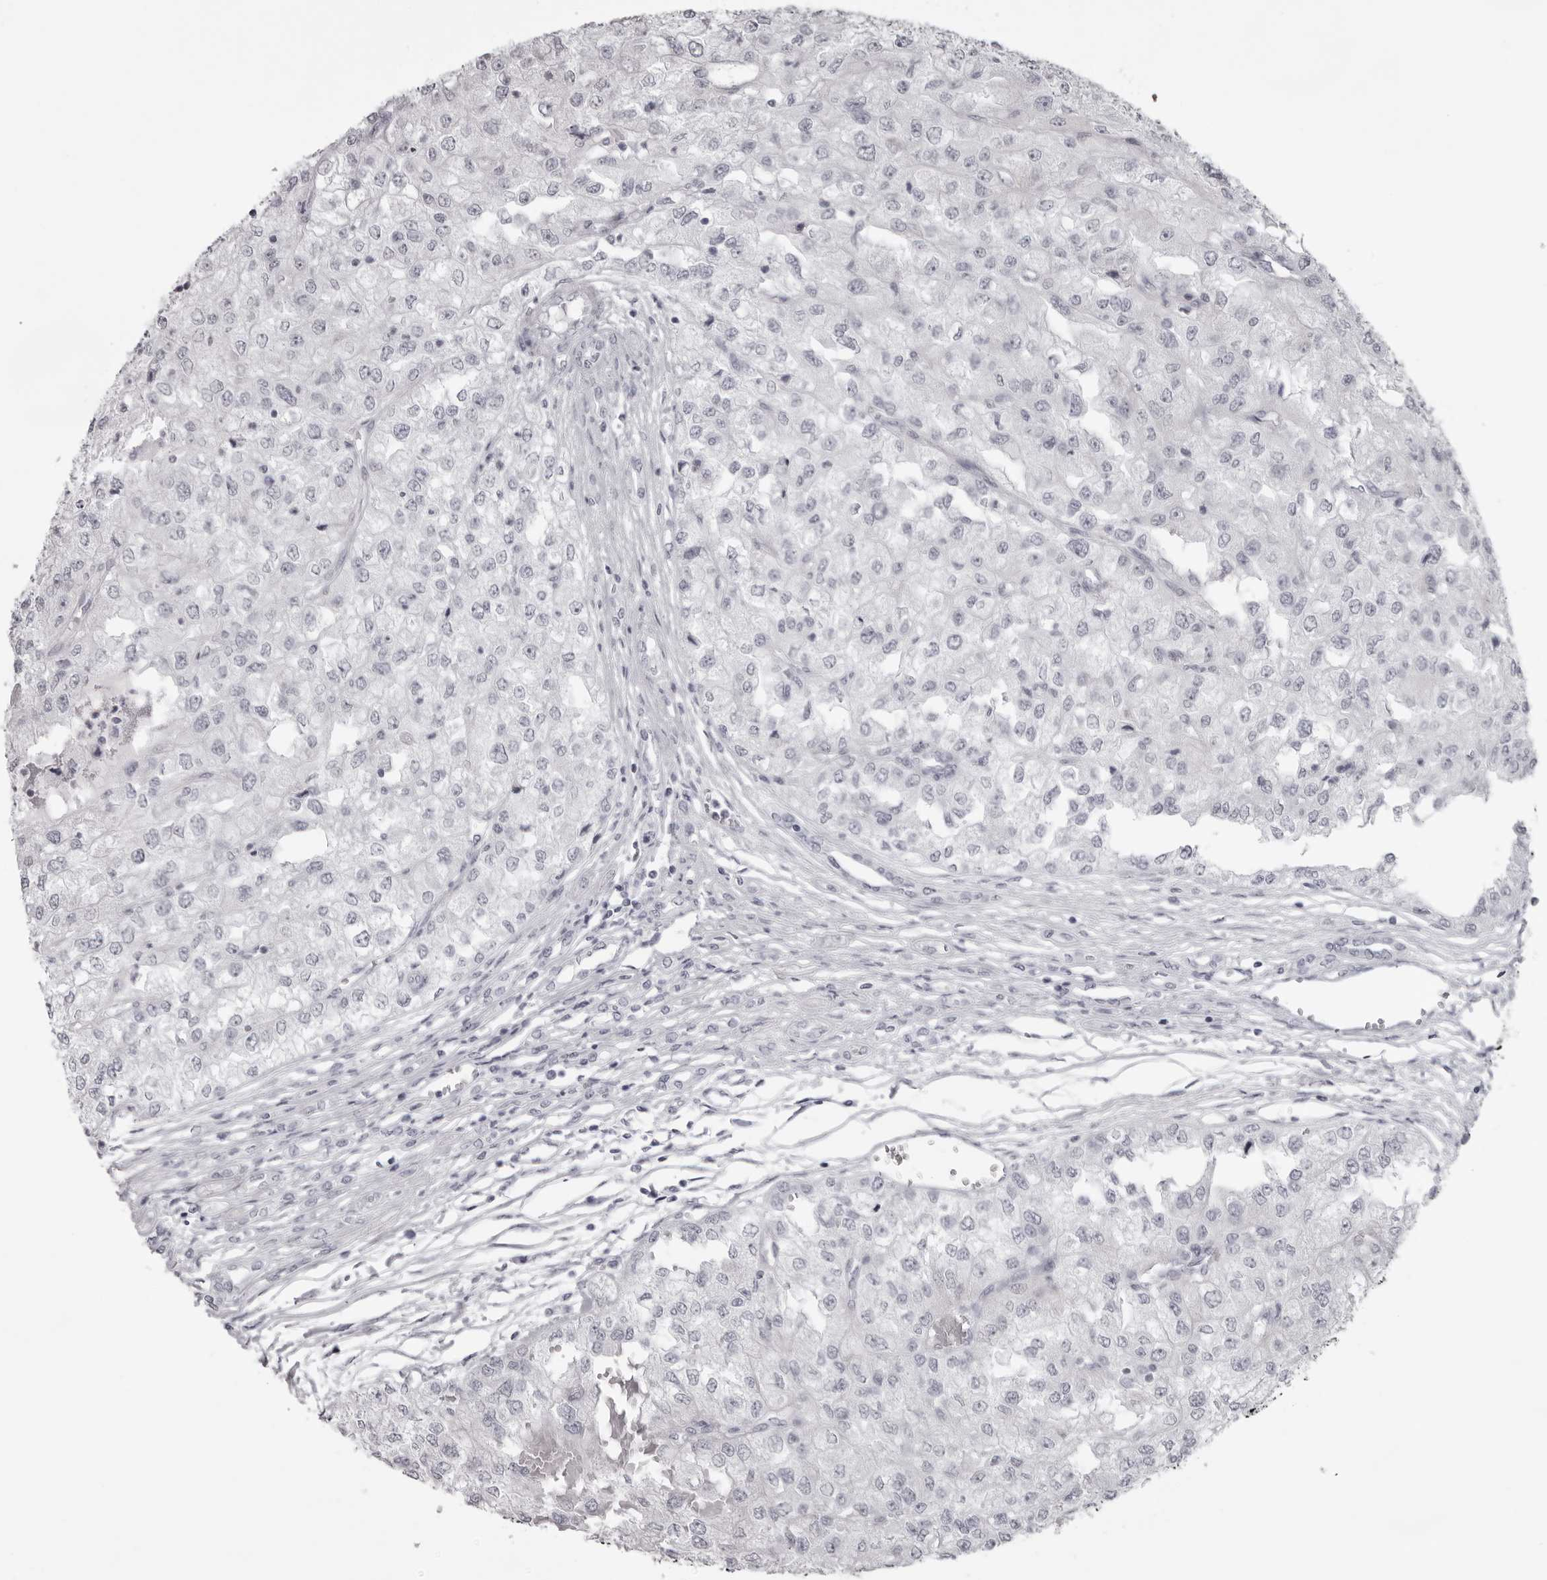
{"staining": {"intensity": "negative", "quantity": "none", "location": "none"}, "tissue": "renal cancer", "cell_type": "Tumor cells", "image_type": "cancer", "snomed": [{"axis": "morphology", "description": "Adenocarcinoma, NOS"}, {"axis": "topography", "description": "Kidney"}], "caption": "High magnification brightfield microscopy of renal adenocarcinoma stained with DAB (brown) and counterstained with hematoxylin (blue): tumor cells show no significant positivity.", "gene": "NUDT18", "patient": {"sex": "female", "age": 54}}